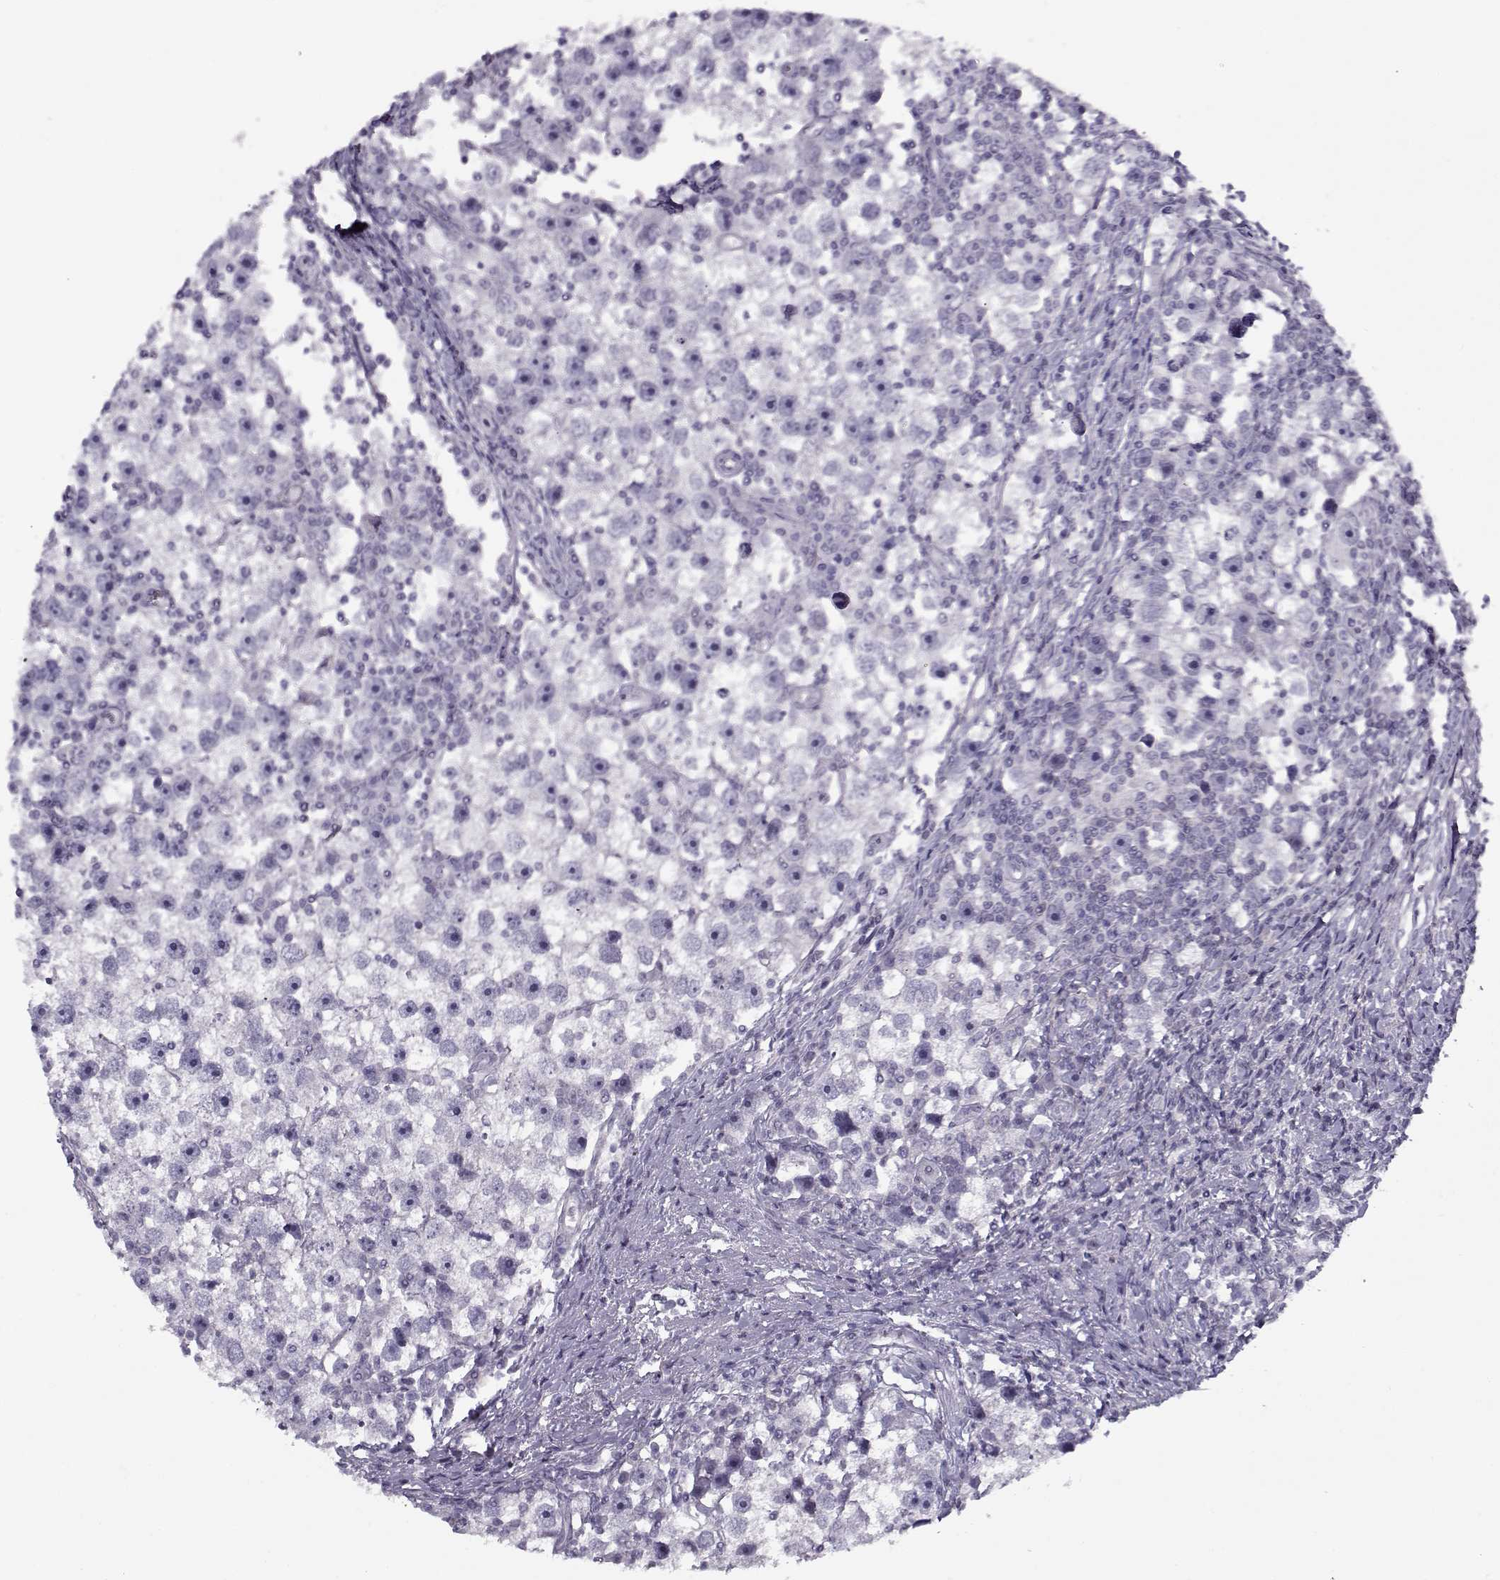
{"staining": {"intensity": "negative", "quantity": "none", "location": "none"}, "tissue": "testis cancer", "cell_type": "Tumor cells", "image_type": "cancer", "snomed": [{"axis": "morphology", "description": "Seminoma, NOS"}, {"axis": "topography", "description": "Testis"}], "caption": "DAB immunohistochemical staining of testis seminoma displays no significant staining in tumor cells.", "gene": "PP2D1", "patient": {"sex": "male", "age": 30}}